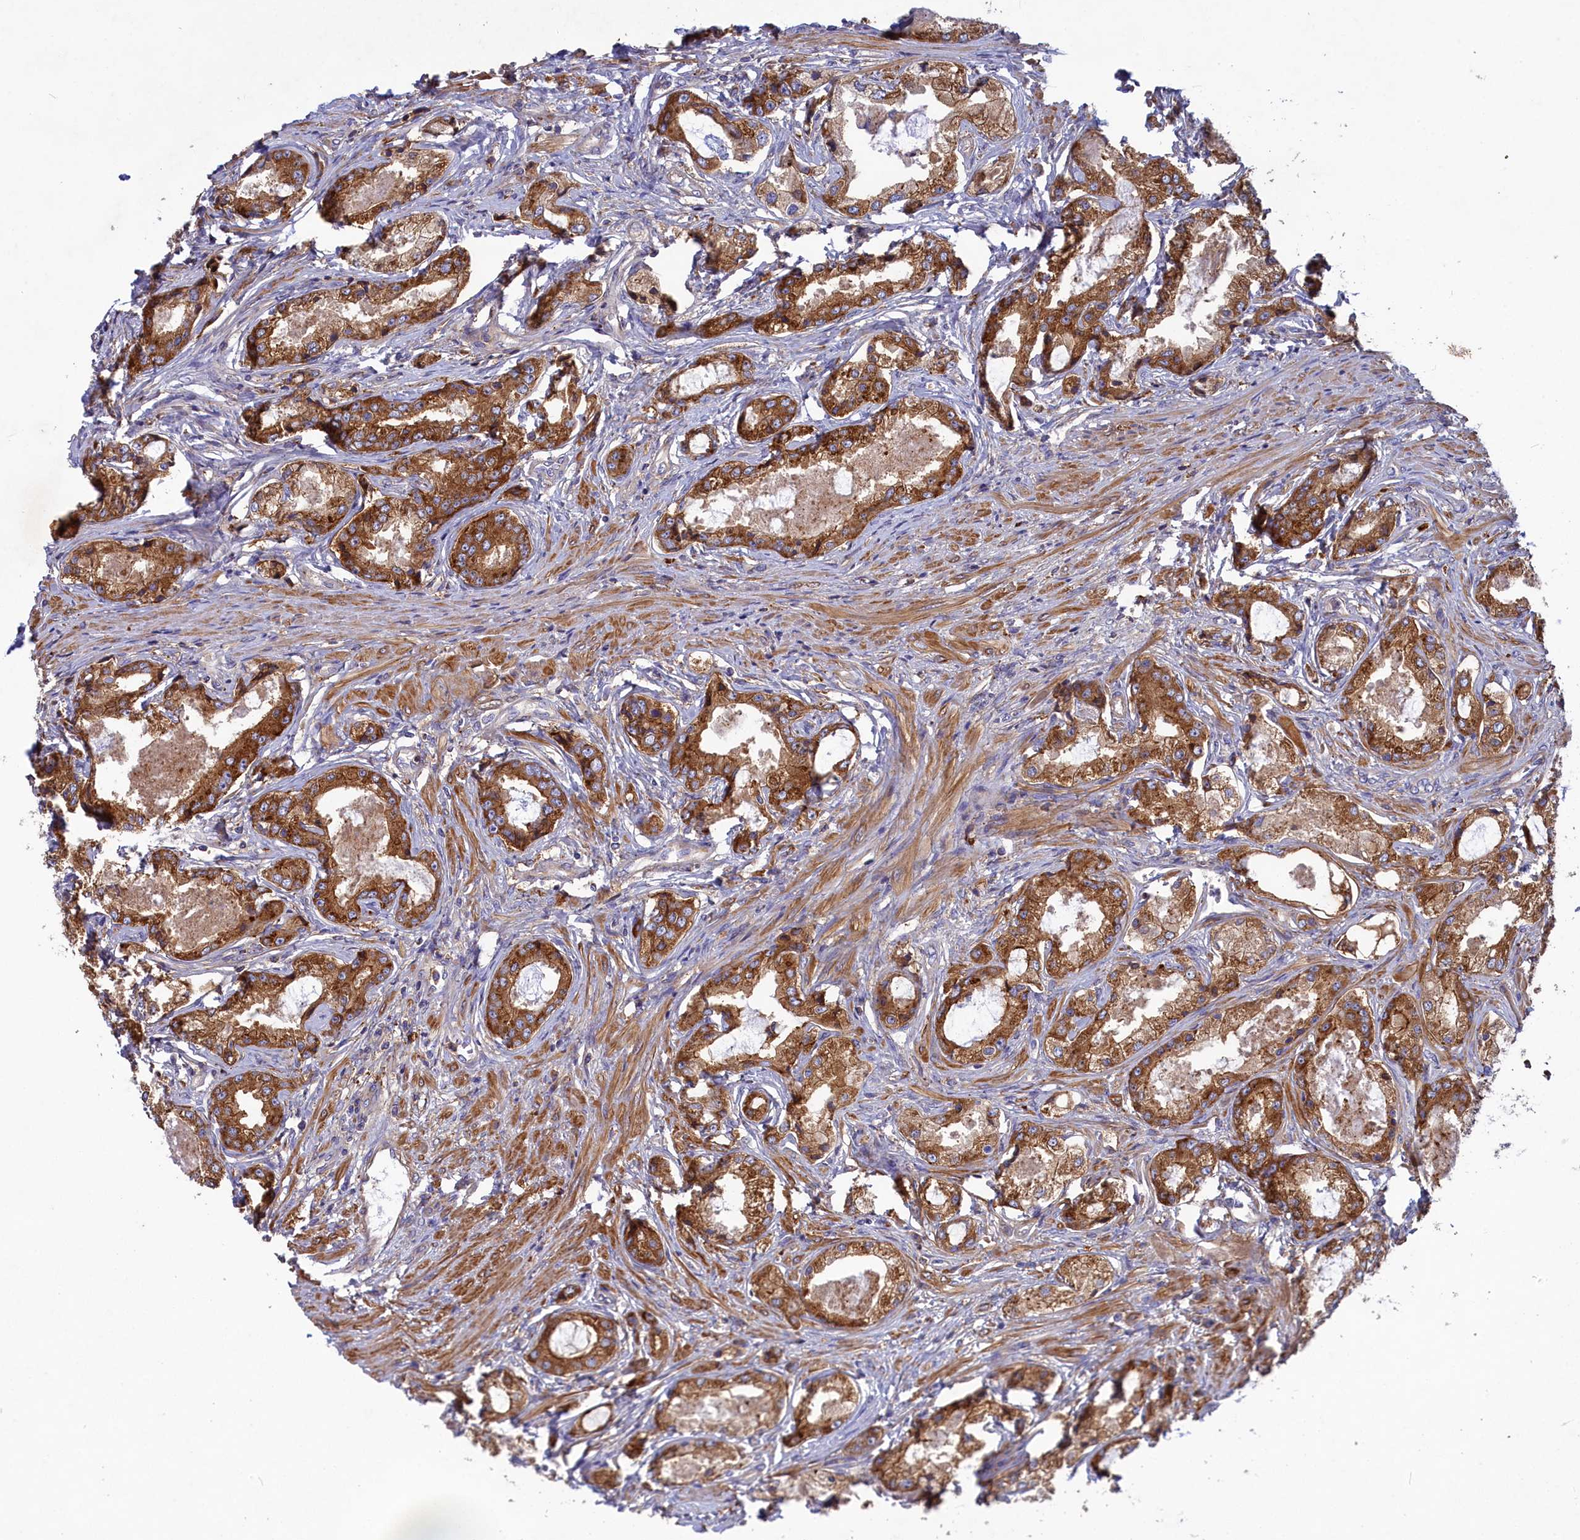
{"staining": {"intensity": "strong", "quantity": ">75%", "location": "cytoplasmic/membranous"}, "tissue": "prostate cancer", "cell_type": "Tumor cells", "image_type": "cancer", "snomed": [{"axis": "morphology", "description": "Adenocarcinoma, Low grade"}, {"axis": "topography", "description": "Prostate"}], "caption": "Immunohistochemistry (IHC) photomicrograph of neoplastic tissue: adenocarcinoma (low-grade) (prostate) stained using immunohistochemistry reveals high levels of strong protein expression localized specifically in the cytoplasmic/membranous of tumor cells, appearing as a cytoplasmic/membranous brown color.", "gene": "SCAMP4", "patient": {"sex": "male", "age": 68}}